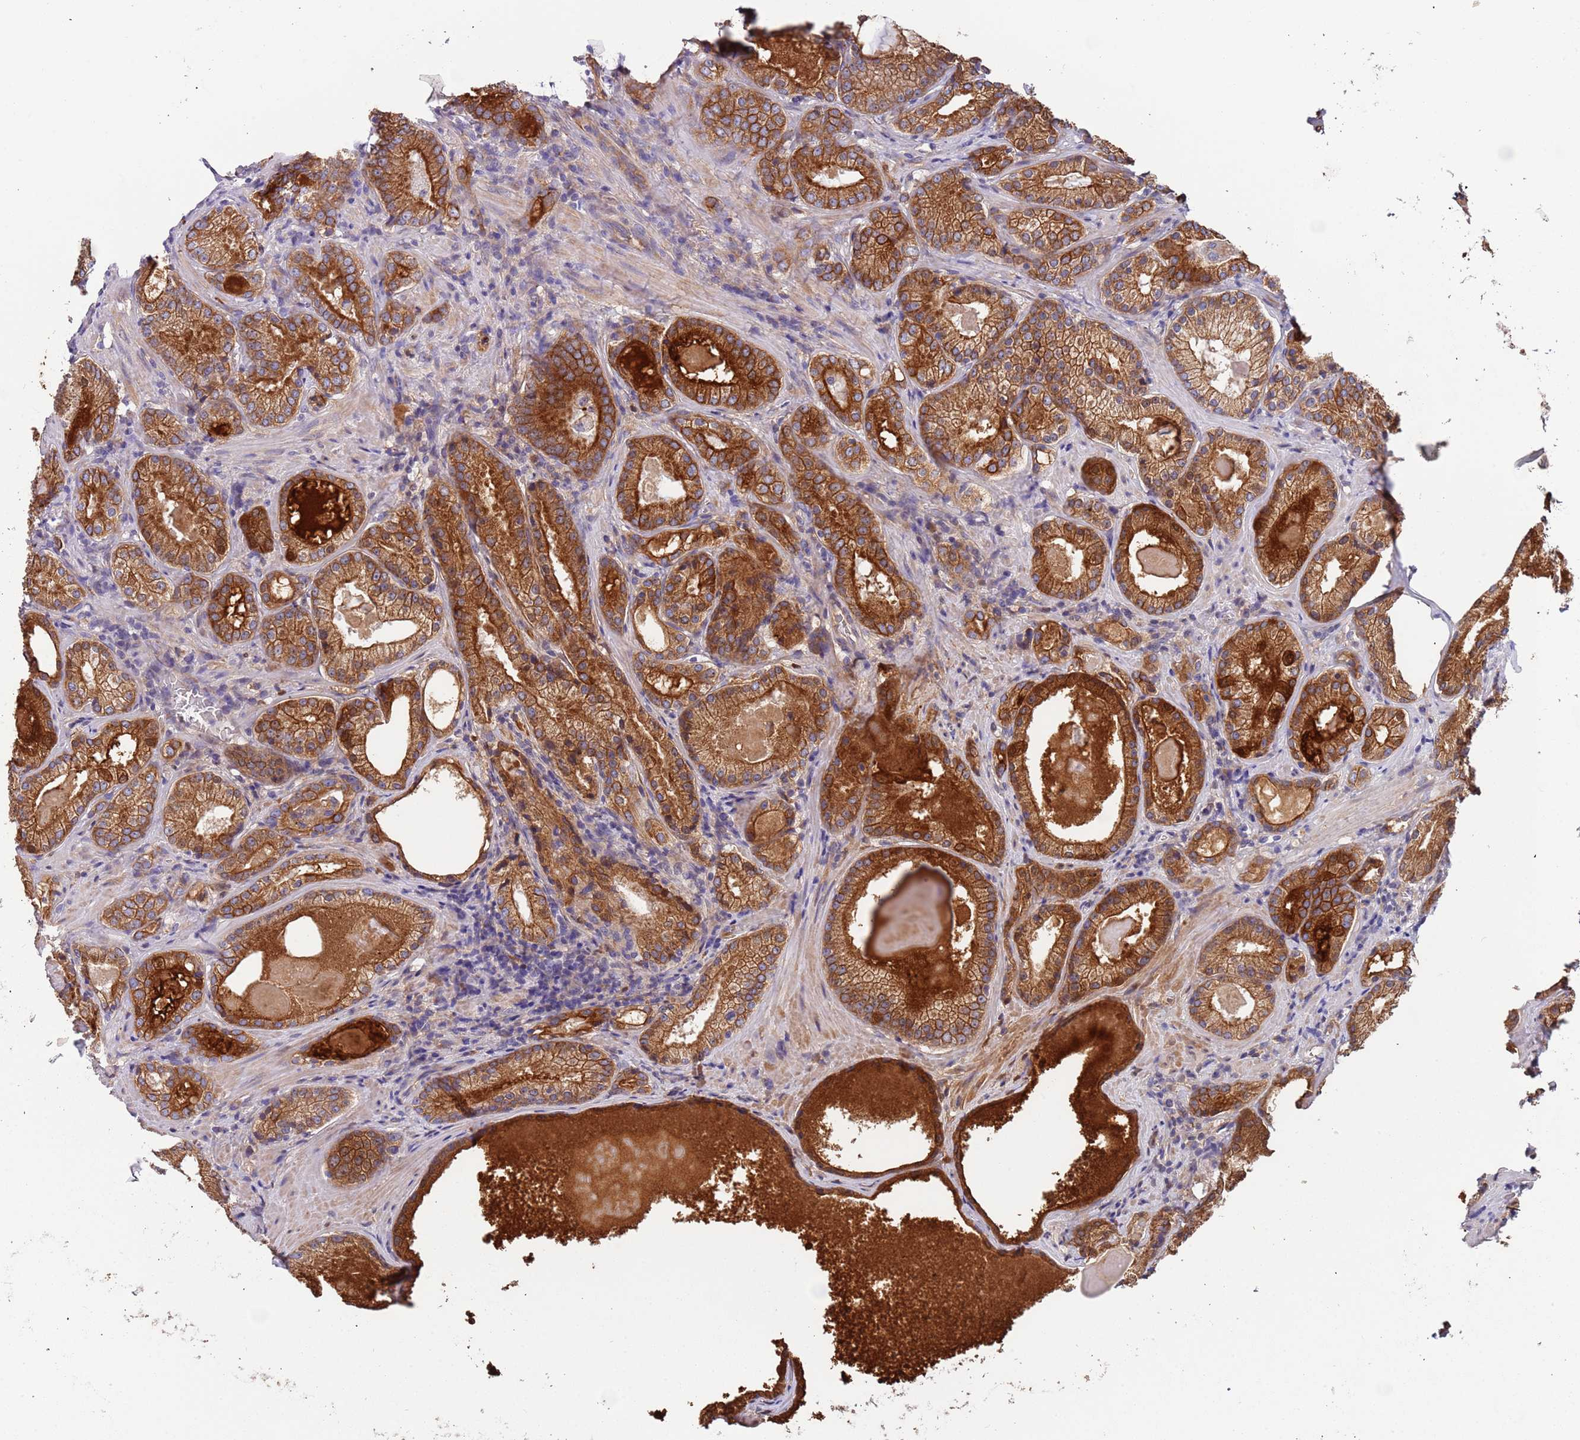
{"staining": {"intensity": "moderate", "quantity": ">75%", "location": "cytoplasmic/membranous"}, "tissue": "prostate cancer", "cell_type": "Tumor cells", "image_type": "cancer", "snomed": [{"axis": "morphology", "description": "Adenocarcinoma, Low grade"}, {"axis": "topography", "description": "Prostate"}], "caption": "About >75% of tumor cells in prostate cancer (low-grade adenocarcinoma) show moderate cytoplasmic/membranous protein positivity as visualized by brown immunohistochemical staining.", "gene": "LAMB4", "patient": {"sex": "male", "age": 57}}